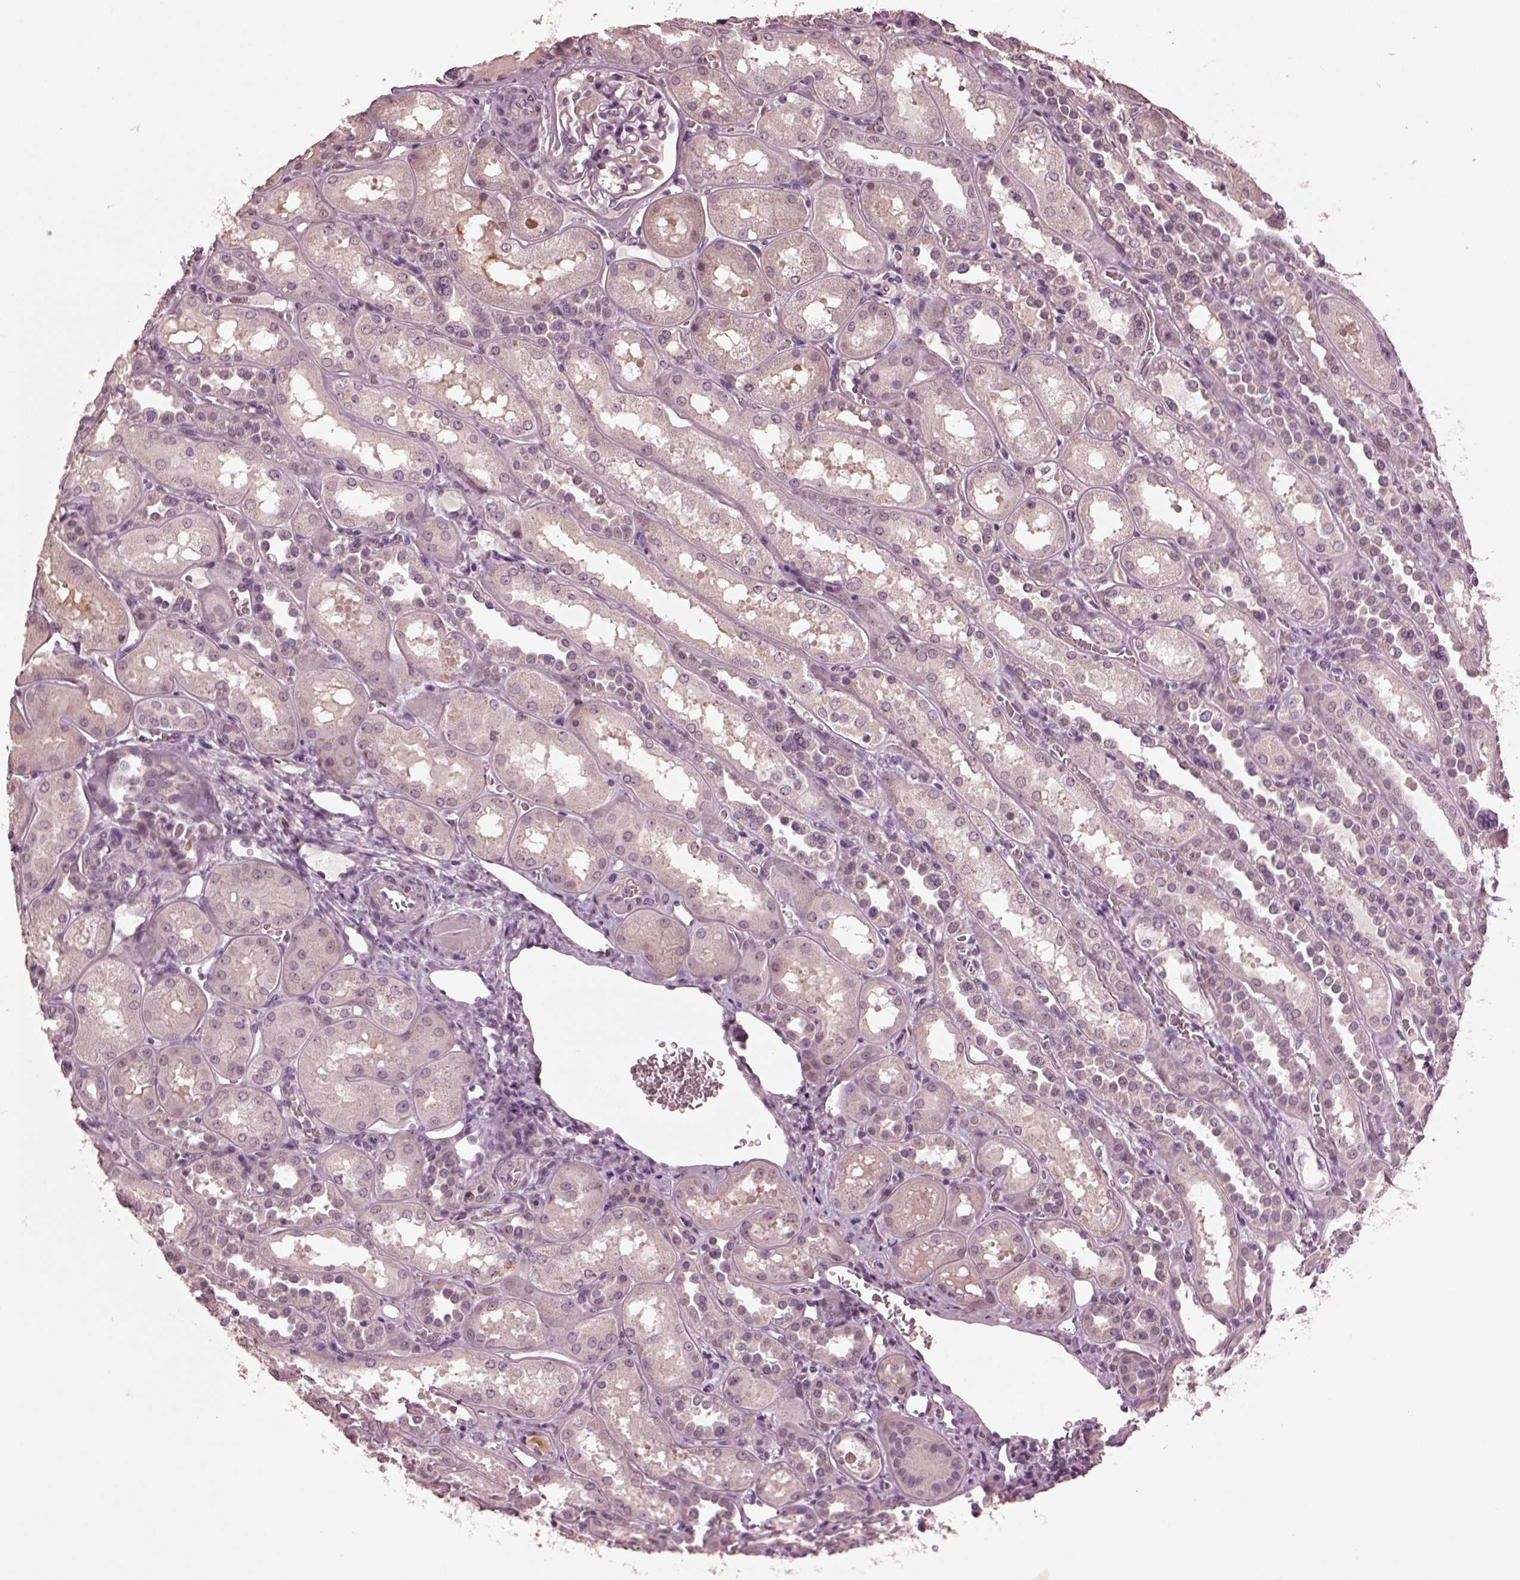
{"staining": {"intensity": "negative", "quantity": "none", "location": "none"}, "tissue": "kidney", "cell_type": "Cells in glomeruli", "image_type": "normal", "snomed": [{"axis": "morphology", "description": "Normal tissue, NOS"}, {"axis": "topography", "description": "Kidney"}], "caption": "Photomicrograph shows no protein positivity in cells in glomeruli of normal kidney. The staining is performed using DAB (3,3'-diaminobenzidine) brown chromogen with nuclei counter-stained in using hematoxylin.", "gene": "IL18RAP", "patient": {"sex": "male", "age": 73}}